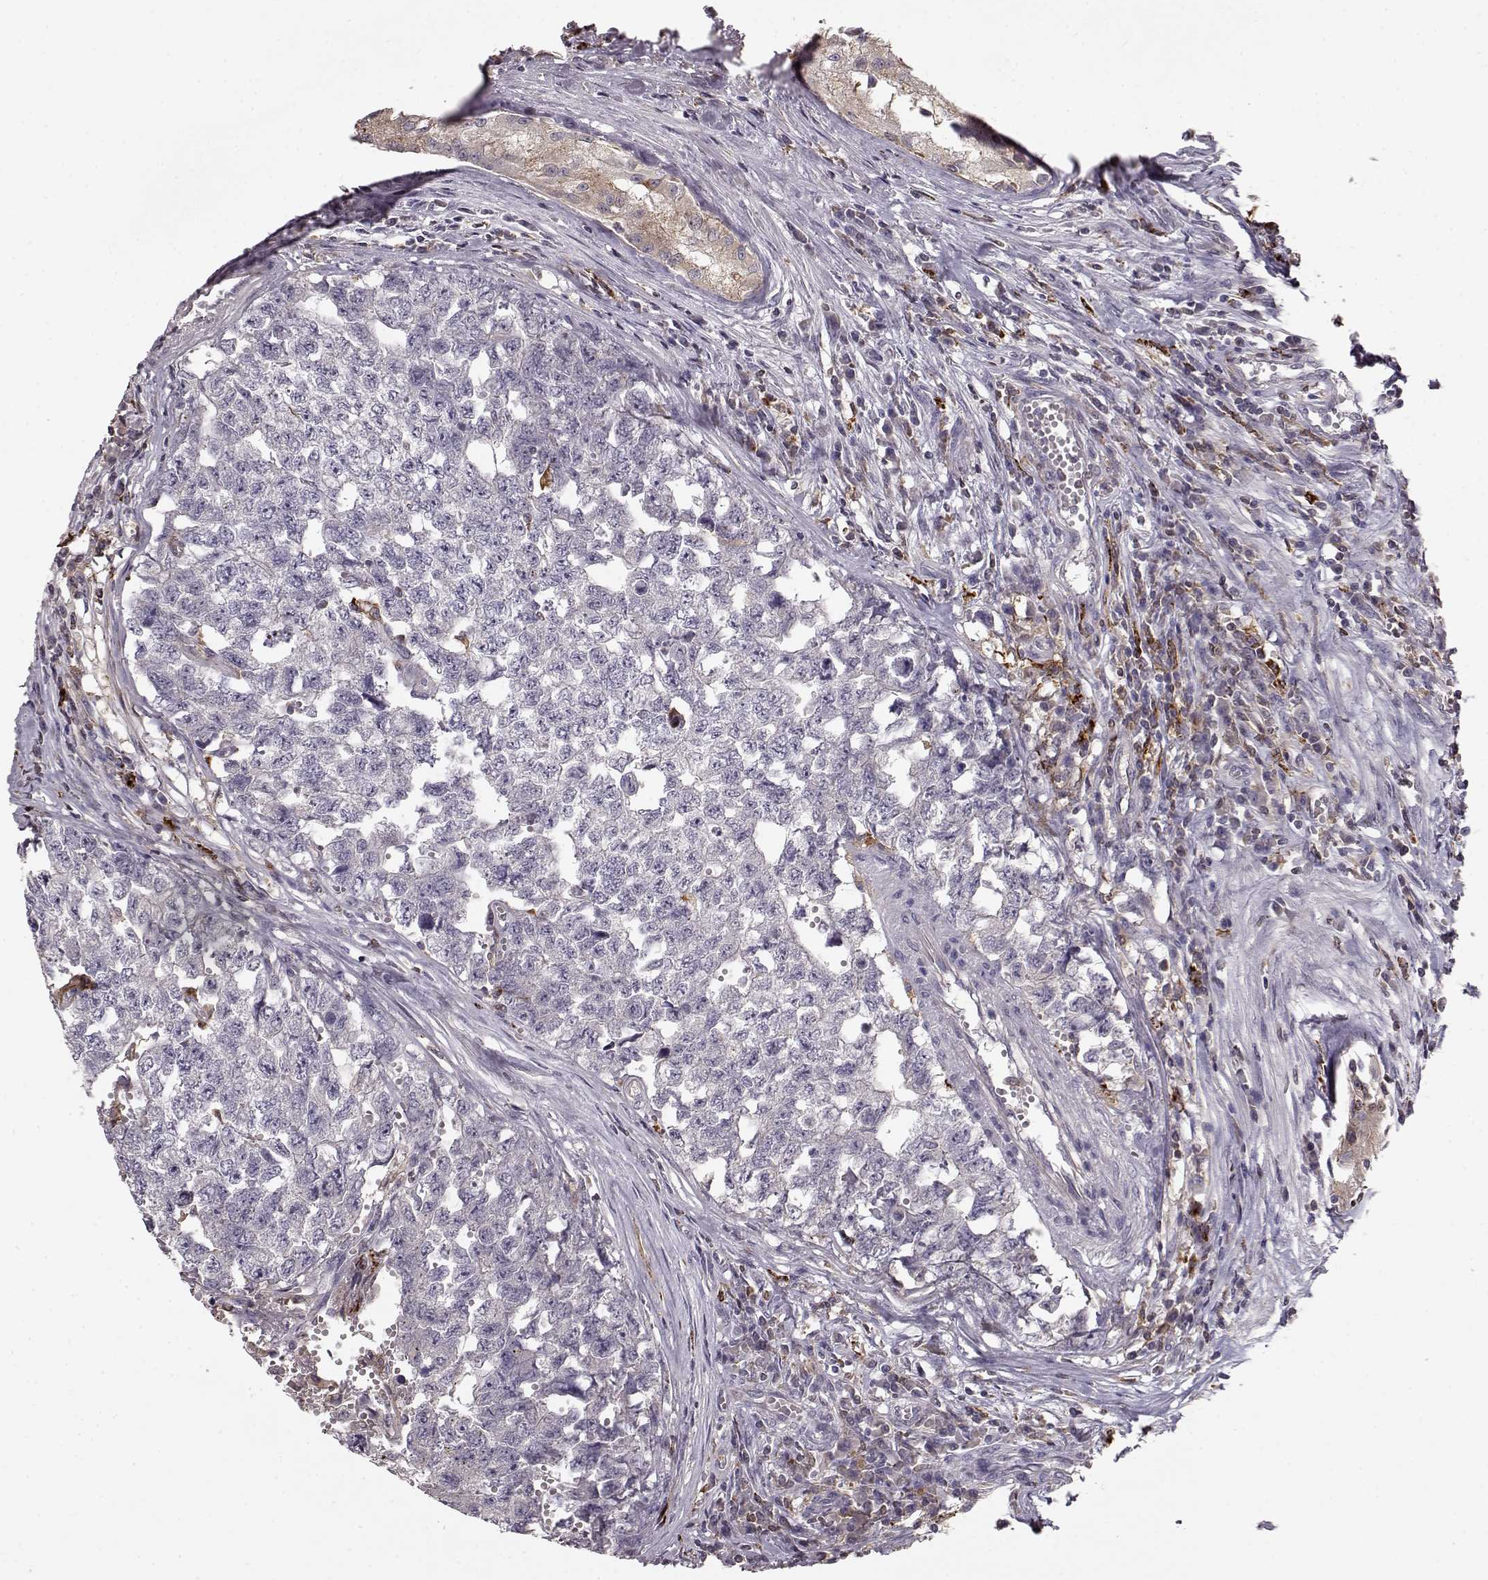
{"staining": {"intensity": "negative", "quantity": "none", "location": "none"}, "tissue": "testis cancer", "cell_type": "Tumor cells", "image_type": "cancer", "snomed": [{"axis": "morphology", "description": "Seminoma, NOS"}, {"axis": "morphology", "description": "Carcinoma, Embryonal, NOS"}, {"axis": "topography", "description": "Testis"}], "caption": "This histopathology image is of testis embryonal carcinoma stained with IHC to label a protein in brown with the nuclei are counter-stained blue. There is no positivity in tumor cells. The staining is performed using DAB (3,3'-diaminobenzidine) brown chromogen with nuclei counter-stained in using hematoxylin.", "gene": "CCNF", "patient": {"sex": "male", "age": 22}}